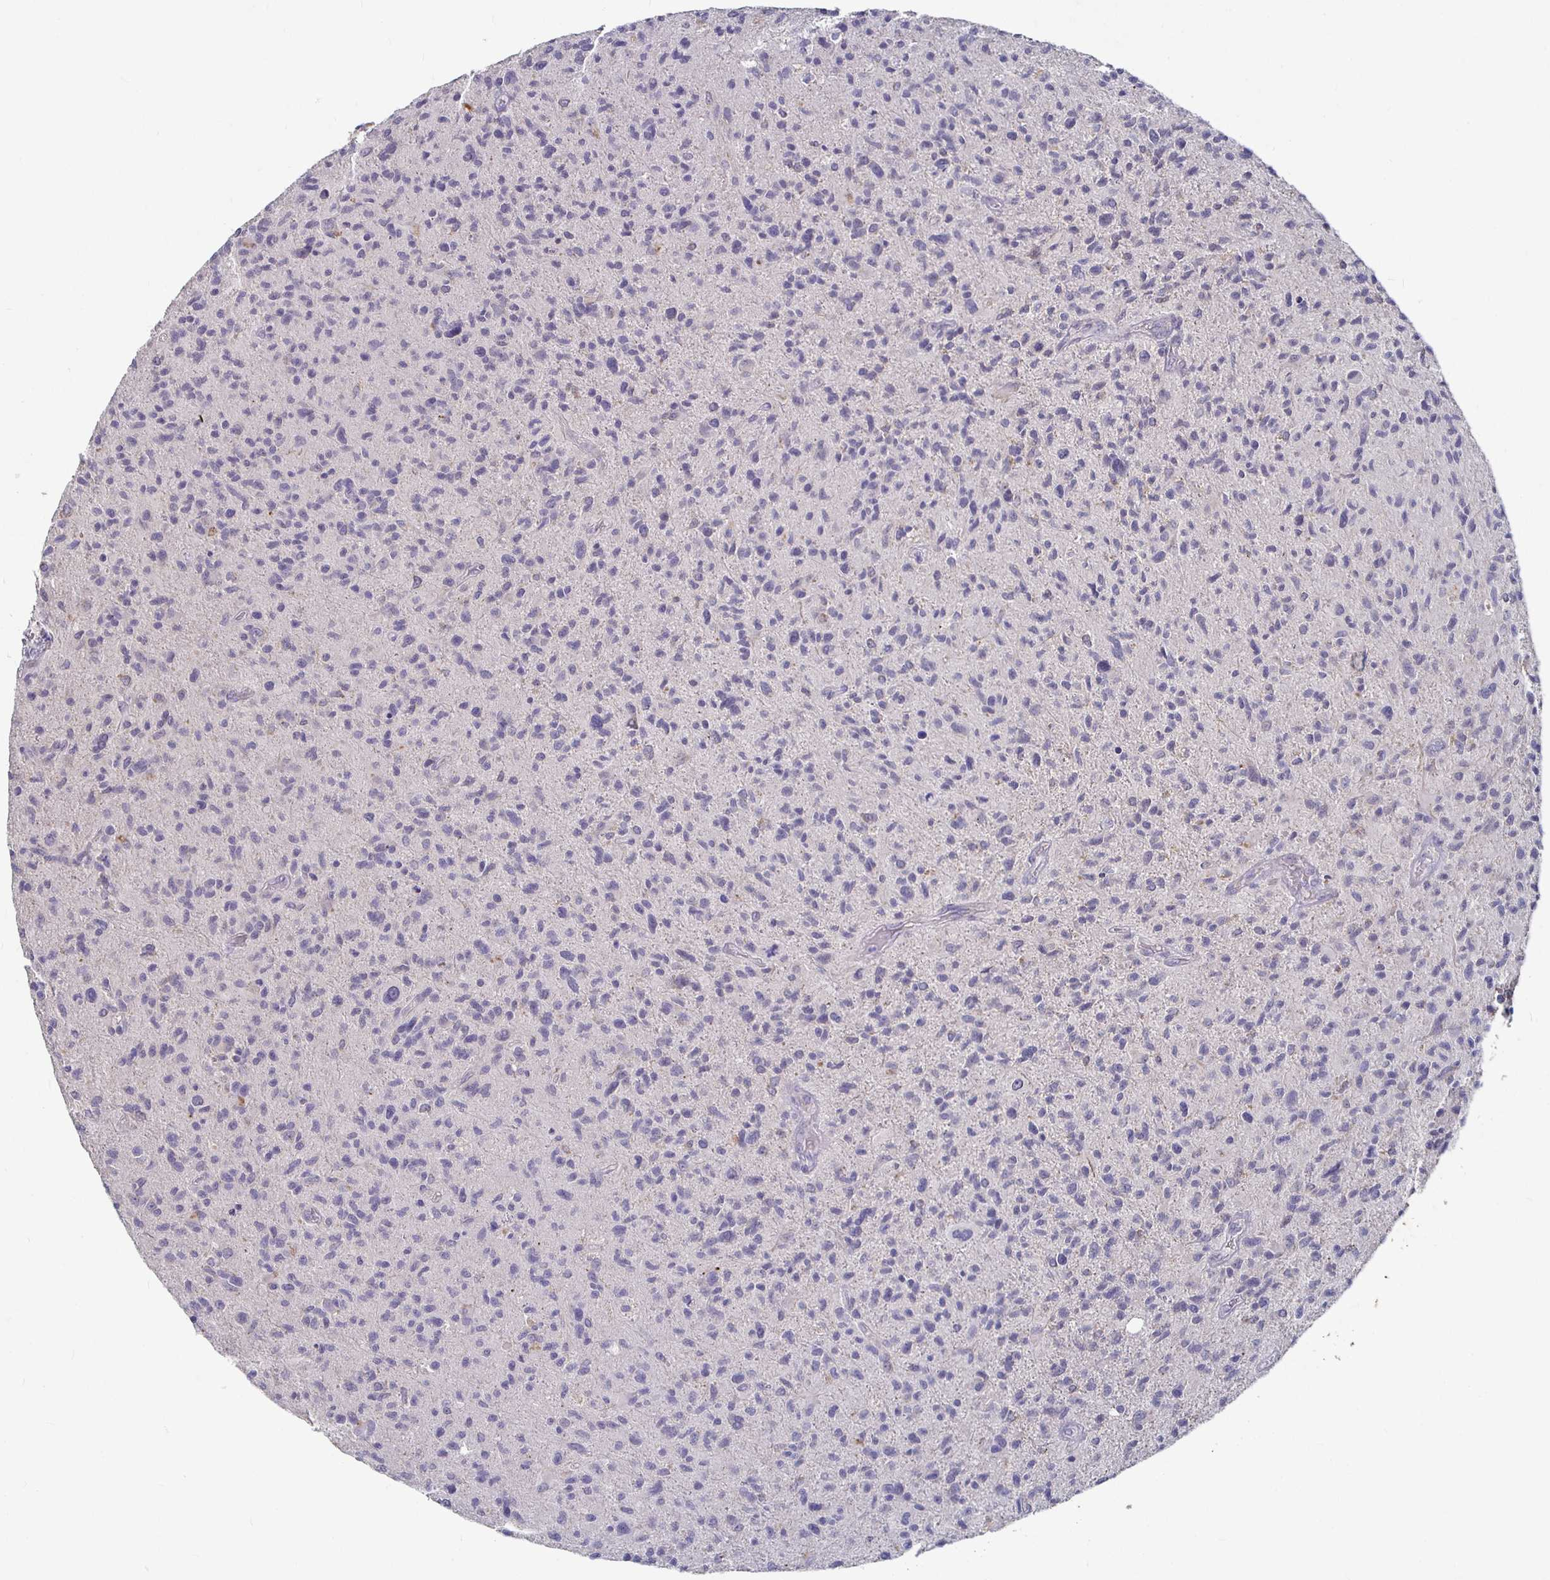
{"staining": {"intensity": "negative", "quantity": "none", "location": "none"}, "tissue": "glioma", "cell_type": "Tumor cells", "image_type": "cancer", "snomed": [{"axis": "morphology", "description": "Glioma, malignant, High grade"}, {"axis": "topography", "description": "Brain"}], "caption": "High power microscopy histopathology image of an IHC micrograph of glioma, revealing no significant staining in tumor cells.", "gene": "RNF144B", "patient": {"sex": "female", "age": 70}}